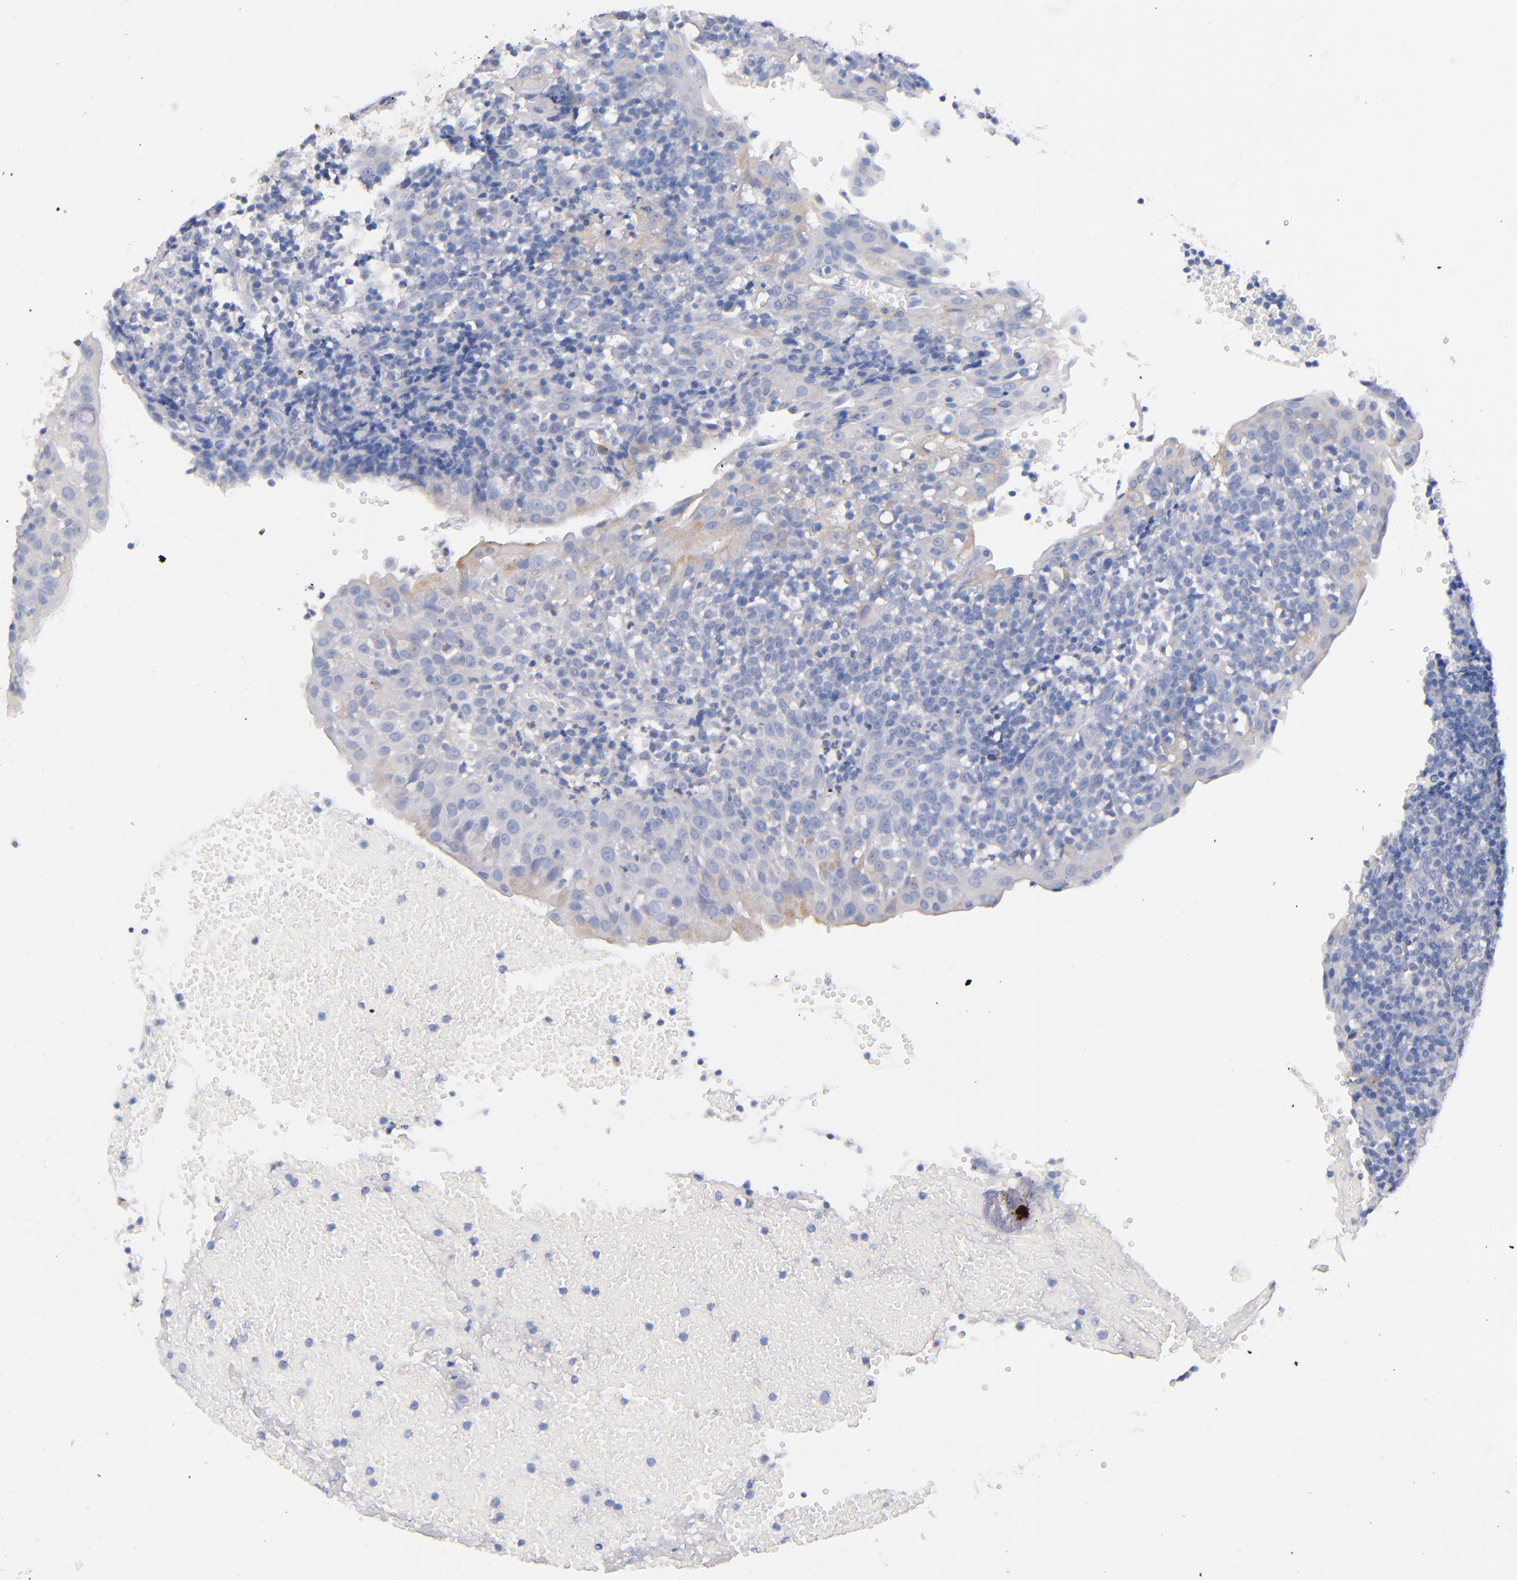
{"staining": {"intensity": "negative", "quantity": "none", "location": "none"}, "tissue": "tonsil", "cell_type": "Germinal center cells", "image_type": "normal", "snomed": [{"axis": "morphology", "description": "Normal tissue, NOS"}, {"axis": "topography", "description": "Tonsil"}], "caption": "DAB (3,3'-diaminobenzidine) immunohistochemical staining of normal tonsil demonstrates no significant positivity in germinal center cells. The staining is performed using DAB (3,3'-diaminobenzidine) brown chromogen with nuclei counter-stained in using hematoxylin.", "gene": "CNTNAP2", "patient": {"sex": "female", "age": 40}}